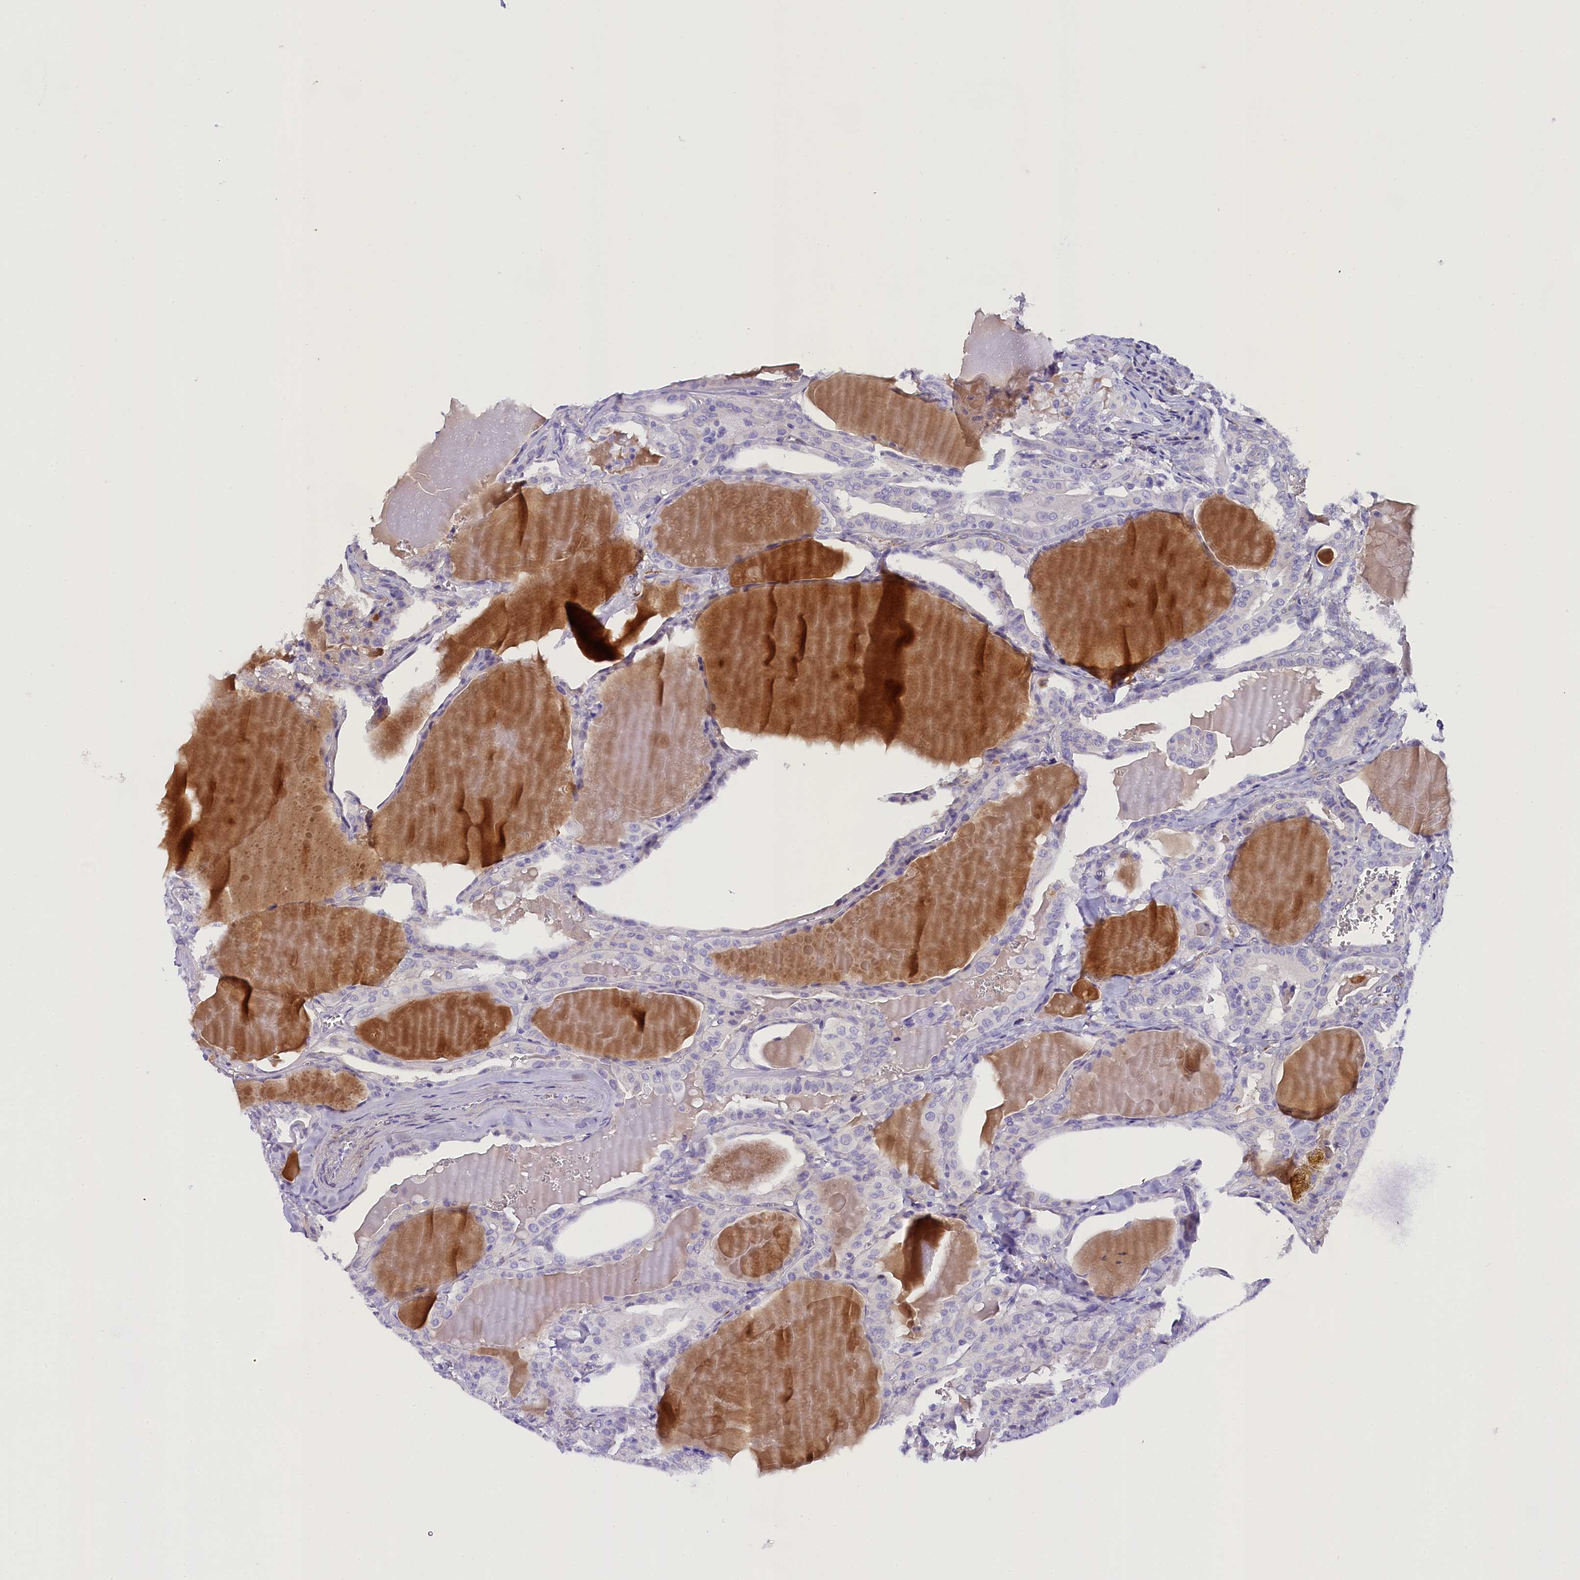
{"staining": {"intensity": "negative", "quantity": "none", "location": "none"}, "tissue": "thyroid cancer", "cell_type": "Tumor cells", "image_type": "cancer", "snomed": [{"axis": "morphology", "description": "Papillary adenocarcinoma, NOS"}, {"axis": "topography", "description": "Thyroid gland"}], "caption": "A micrograph of thyroid papillary adenocarcinoma stained for a protein exhibits no brown staining in tumor cells.", "gene": "SOD3", "patient": {"sex": "male", "age": 52}}